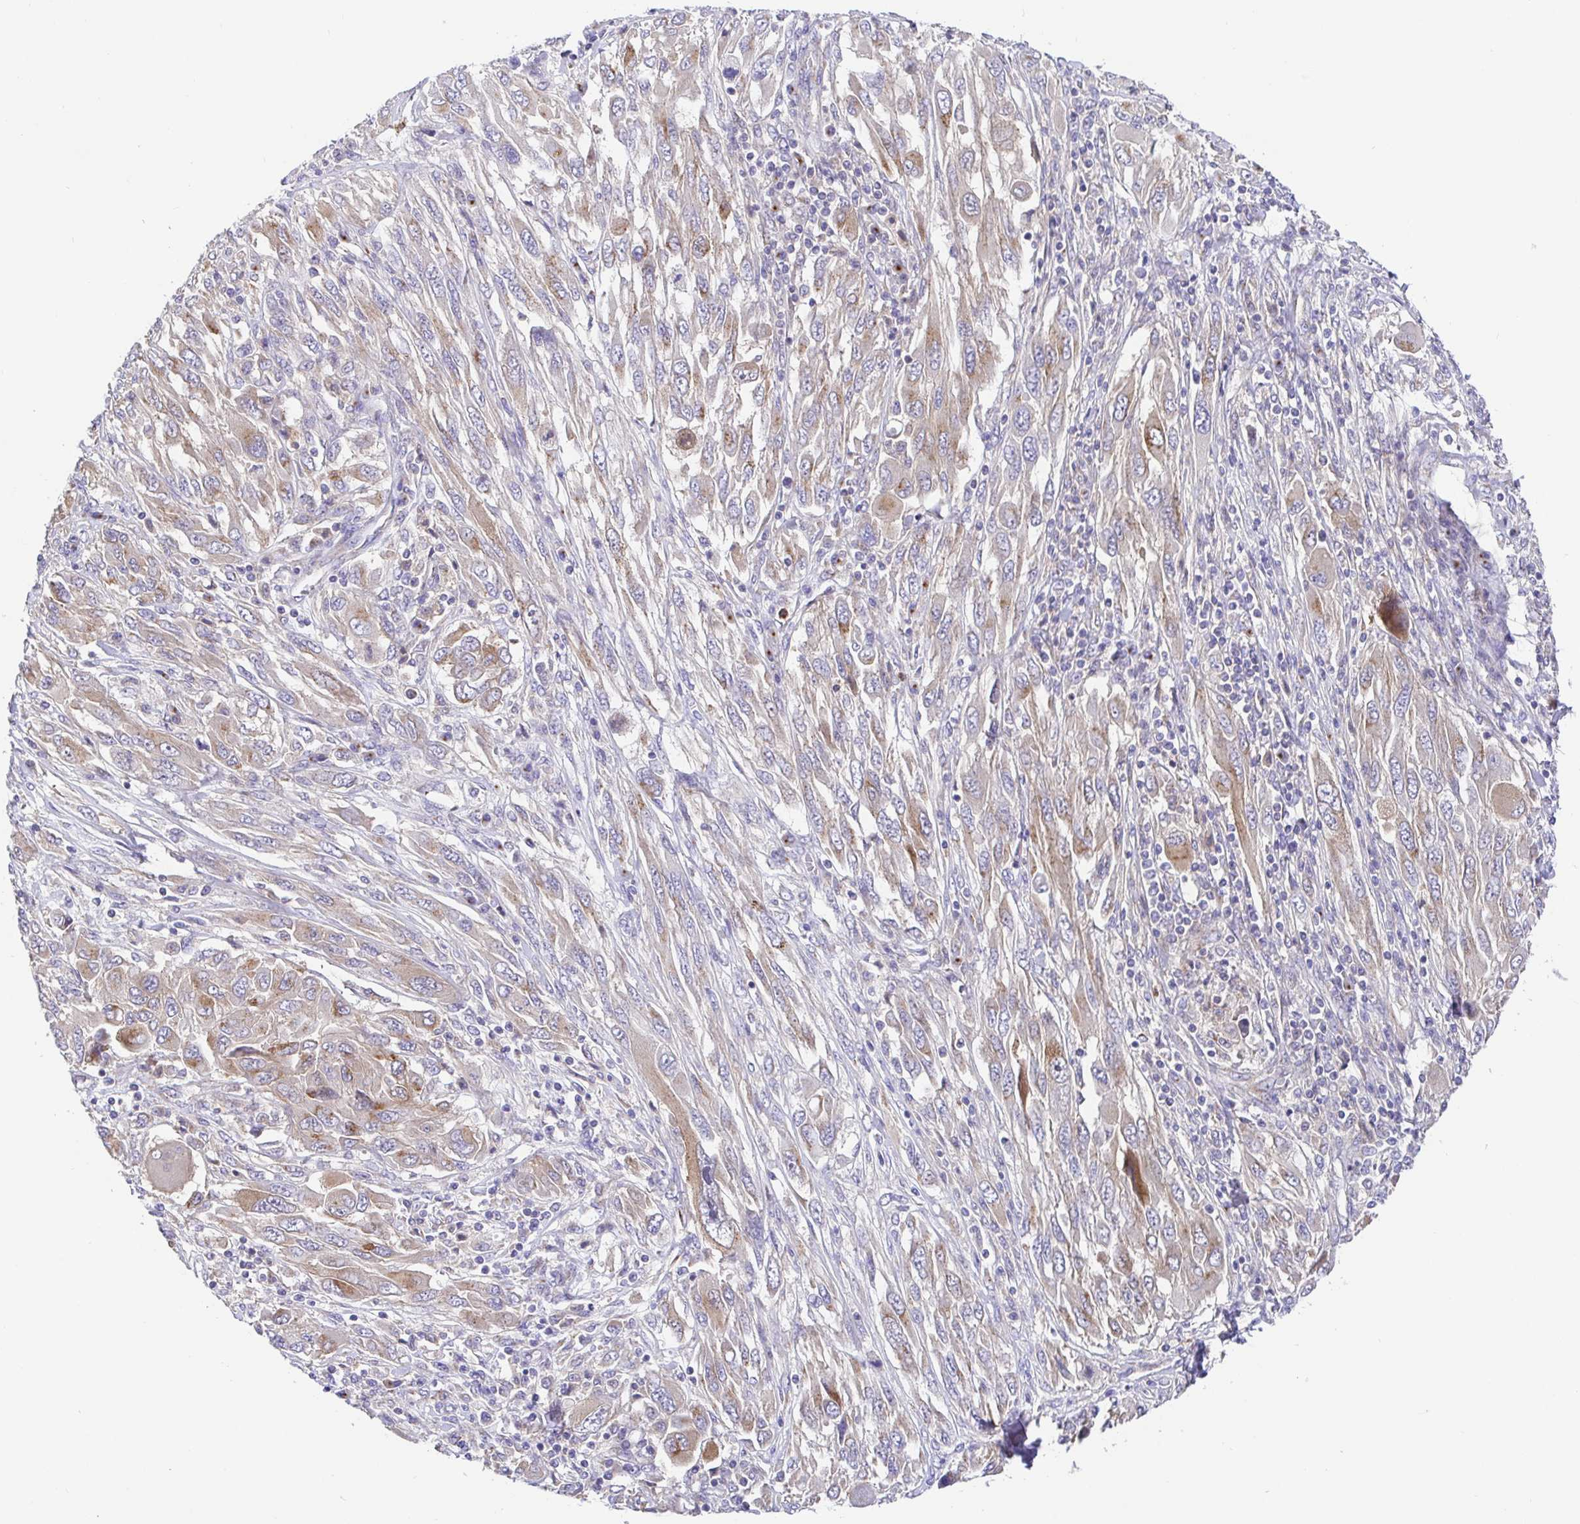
{"staining": {"intensity": "moderate", "quantity": "25%-75%", "location": "cytoplasmic/membranous"}, "tissue": "melanoma", "cell_type": "Tumor cells", "image_type": "cancer", "snomed": [{"axis": "morphology", "description": "Malignant melanoma, NOS"}, {"axis": "topography", "description": "Skin"}], "caption": "Malignant melanoma tissue shows moderate cytoplasmic/membranous staining in approximately 25%-75% of tumor cells, visualized by immunohistochemistry.", "gene": "GOLGA1", "patient": {"sex": "female", "age": 91}}